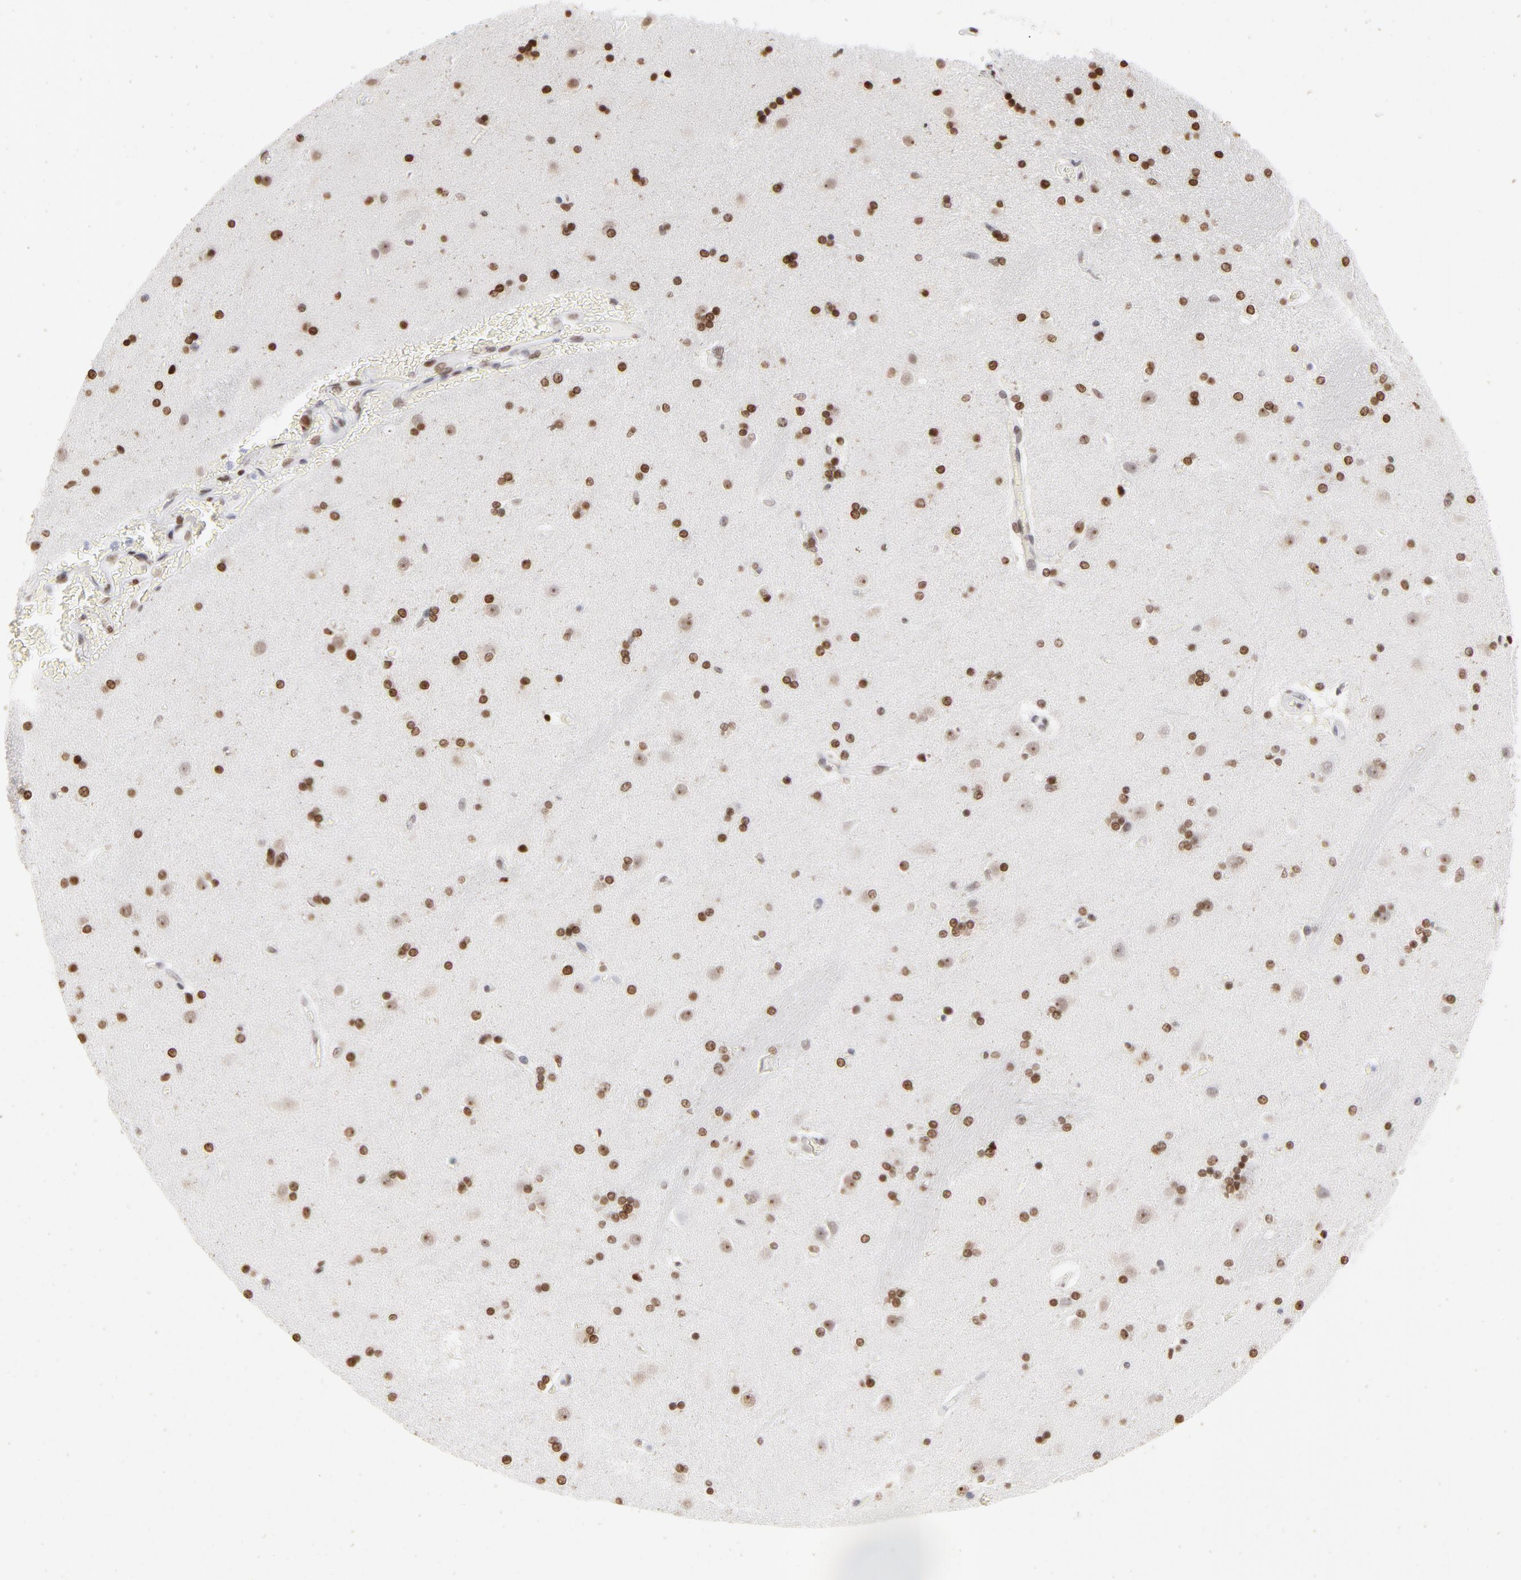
{"staining": {"intensity": "weak", "quantity": "<25%", "location": "nuclear"}, "tissue": "caudate", "cell_type": "Glial cells", "image_type": "normal", "snomed": [{"axis": "morphology", "description": "Normal tissue, NOS"}, {"axis": "topography", "description": "Lateral ventricle wall"}], "caption": "Immunohistochemical staining of unremarkable human caudate shows no significant positivity in glial cells.", "gene": "PARP1", "patient": {"sex": "female", "age": 54}}